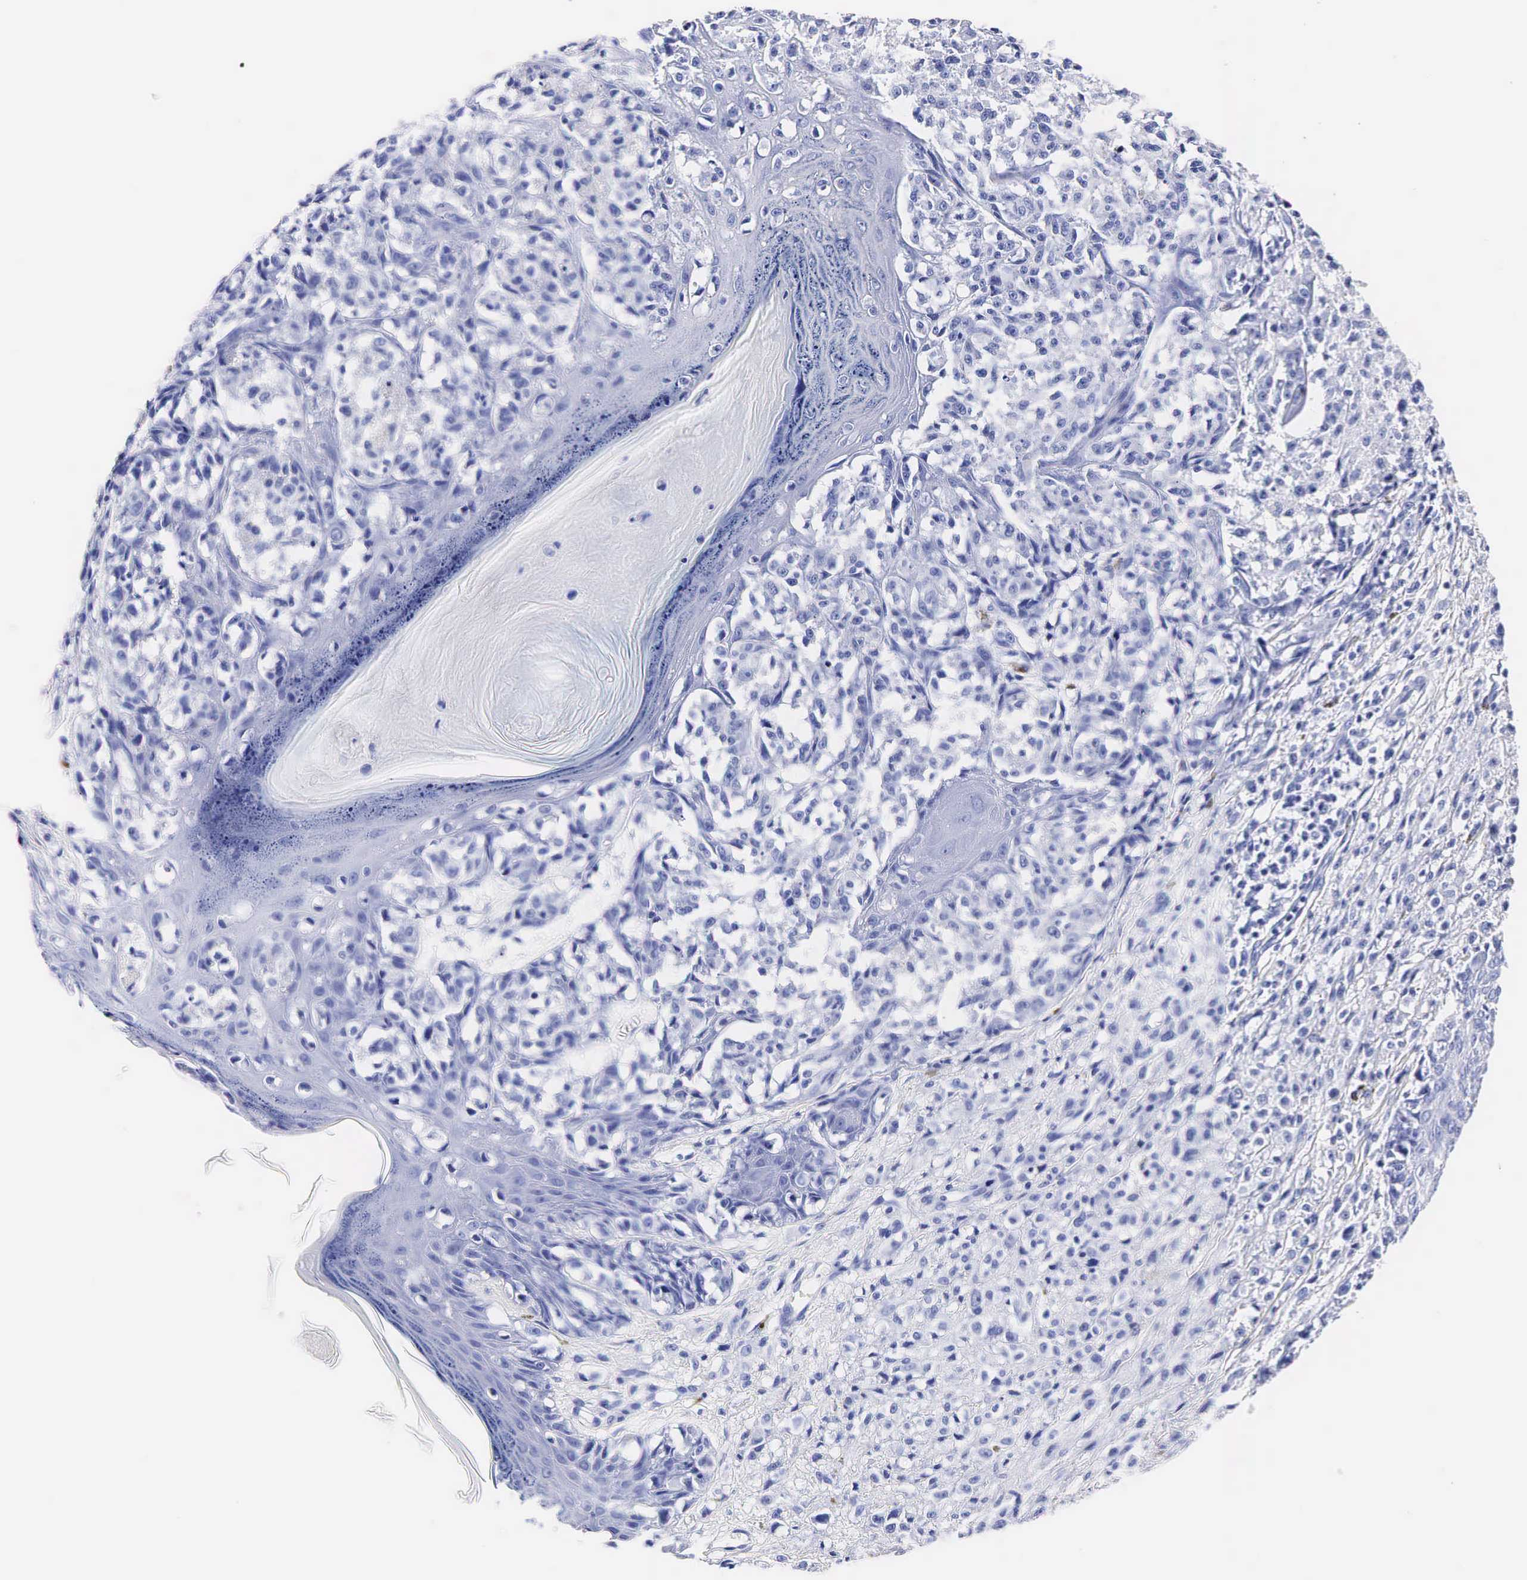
{"staining": {"intensity": "negative", "quantity": "none", "location": "none"}, "tissue": "melanoma", "cell_type": "Tumor cells", "image_type": "cancer", "snomed": [{"axis": "morphology", "description": "Malignant melanoma, NOS"}, {"axis": "topography", "description": "Skin"}], "caption": "Immunohistochemistry of melanoma reveals no expression in tumor cells.", "gene": "KLK3", "patient": {"sex": "male", "age": 80}}